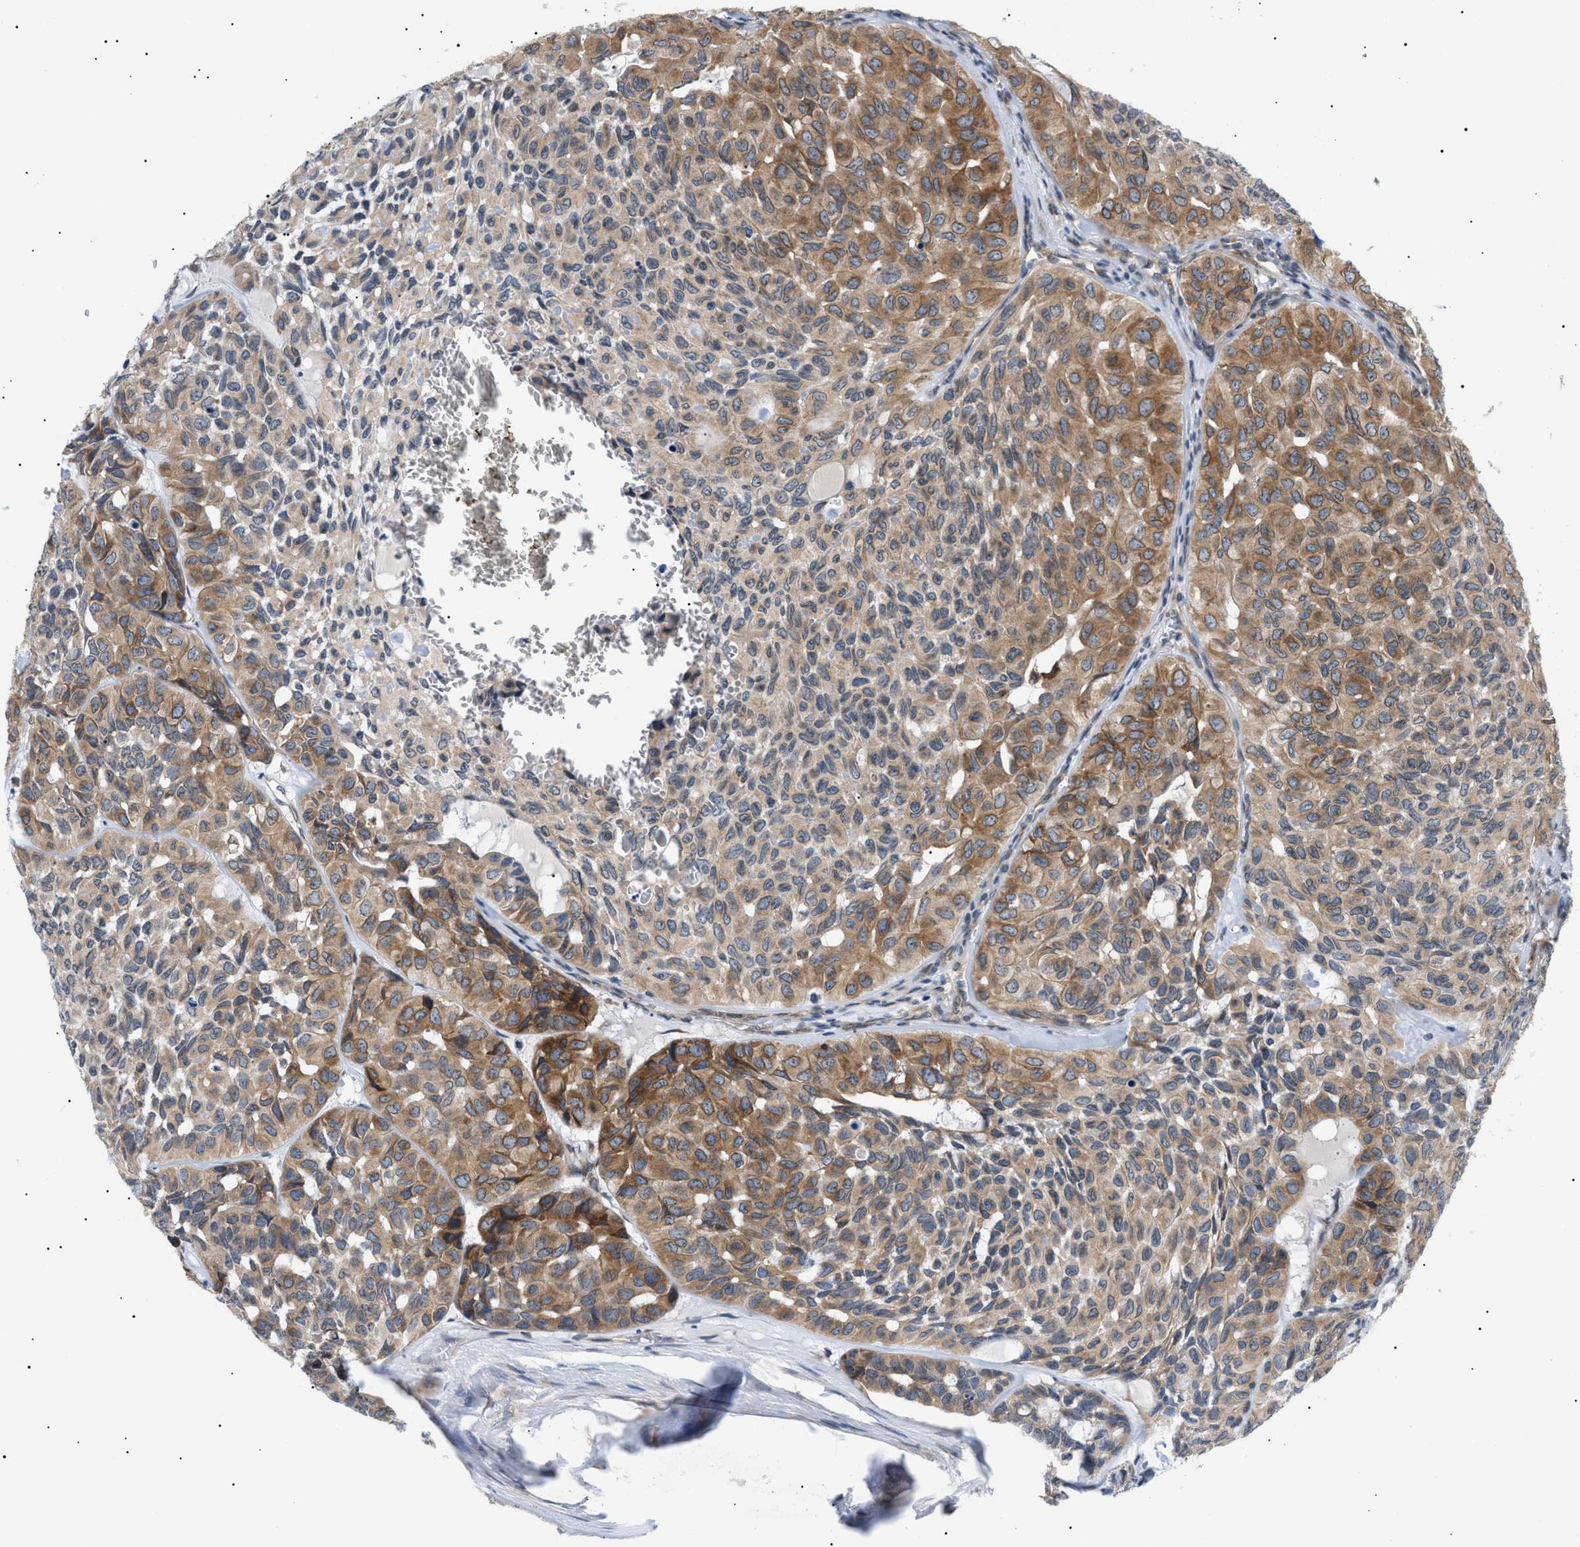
{"staining": {"intensity": "moderate", "quantity": "25%-75%", "location": "cytoplasmic/membranous"}, "tissue": "head and neck cancer", "cell_type": "Tumor cells", "image_type": "cancer", "snomed": [{"axis": "morphology", "description": "Adenocarcinoma, NOS"}, {"axis": "topography", "description": "Salivary gland, NOS"}, {"axis": "topography", "description": "Head-Neck"}], "caption": "Head and neck cancer tissue demonstrates moderate cytoplasmic/membranous positivity in about 25%-75% of tumor cells", "gene": "DERL1", "patient": {"sex": "female", "age": 76}}